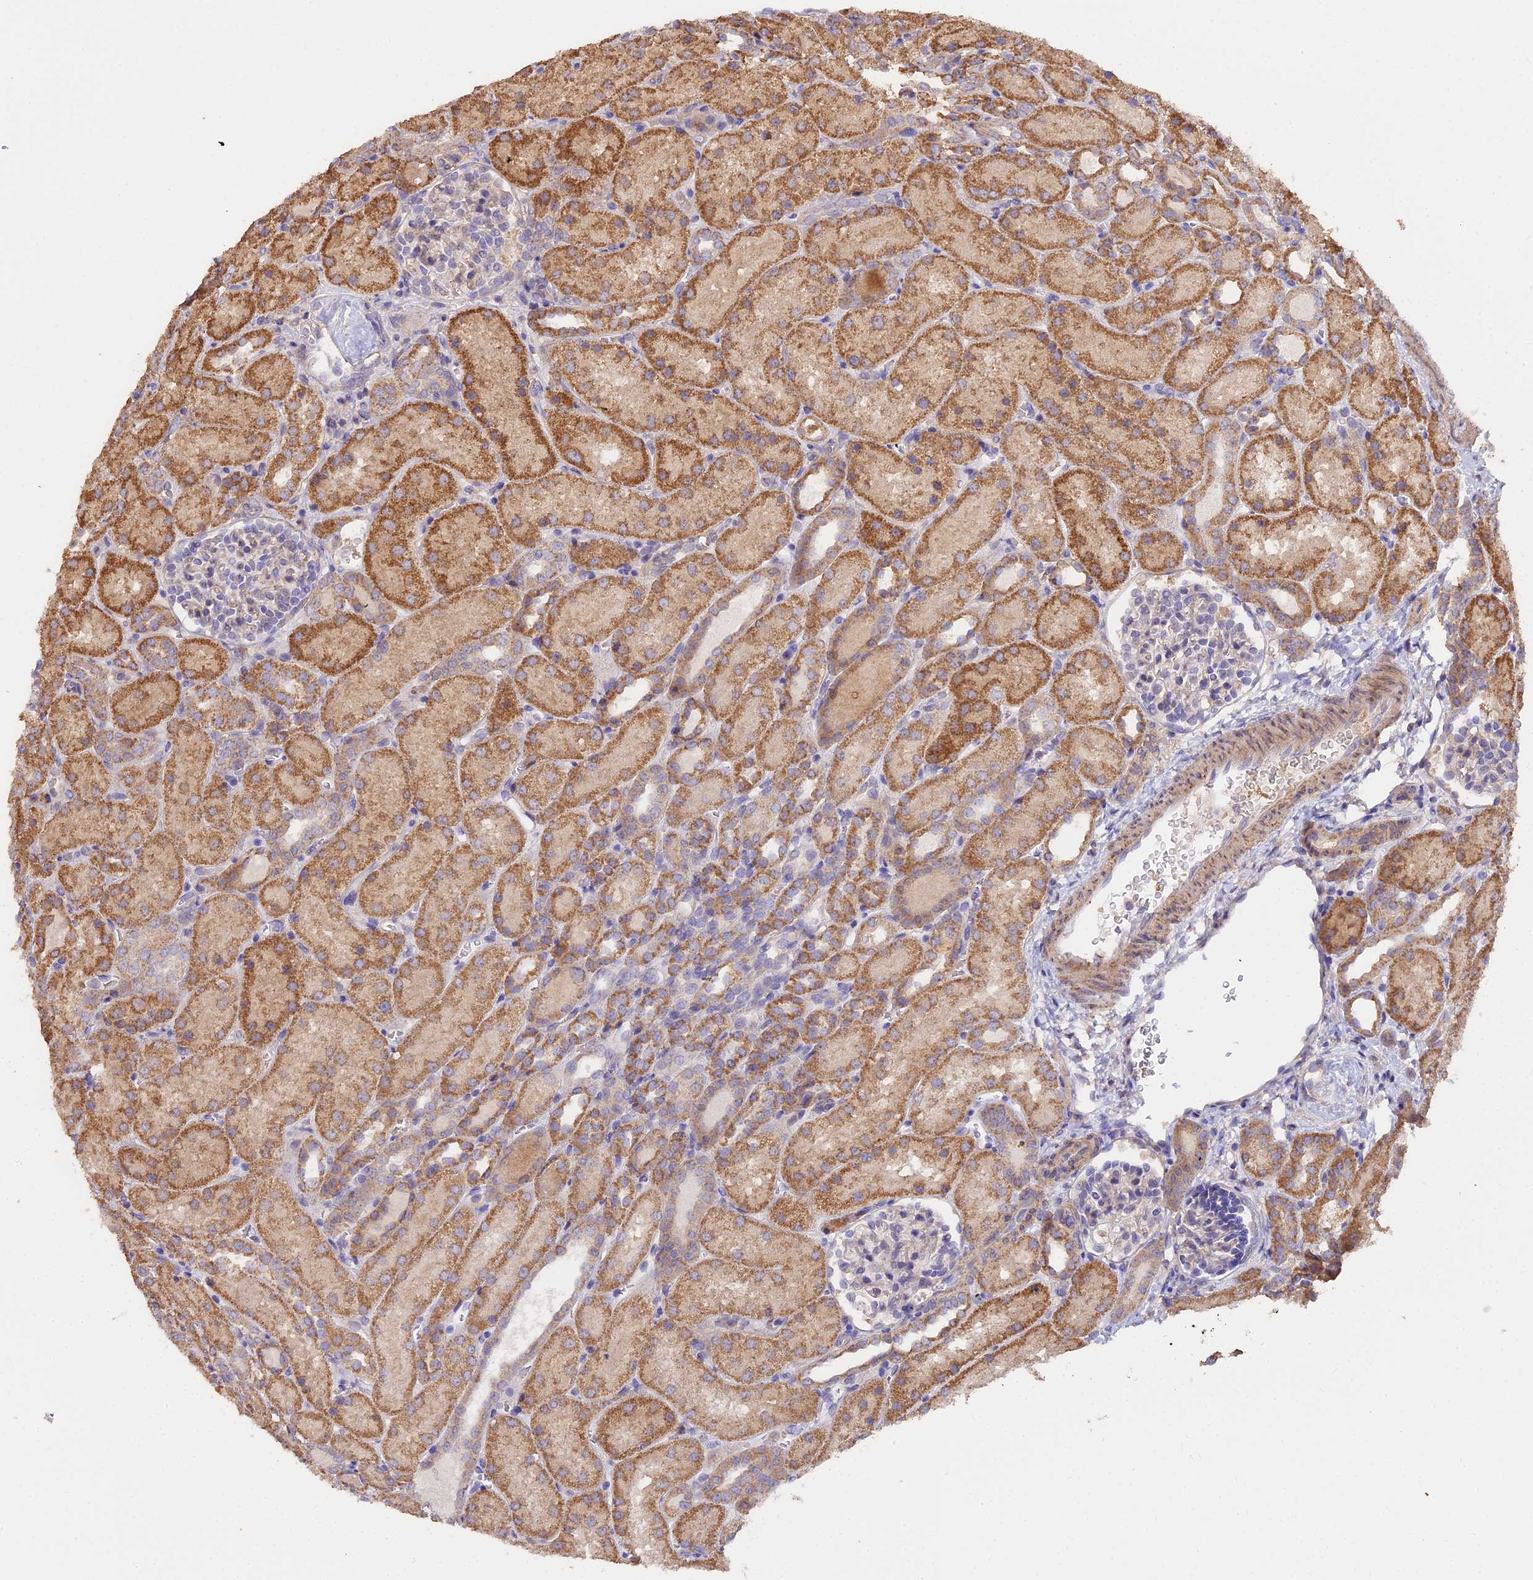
{"staining": {"intensity": "weak", "quantity": "<25%", "location": "cytoplasmic/membranous"}, "tissue": "kidney", "cell_type": "Cells in glomeruli", "image_type": "normal", "snomed": [{"axis": "morphology", "description": "Normal tissue, NOS"}, {"axis": "topography", "description": "Kidney"}], "caption": "Immunohistochemical staining of benign human kidney displays no significant staining in cells in glomeruli.", "gene": "METTL13", "patient": {"sex": "male", "age": 1}}